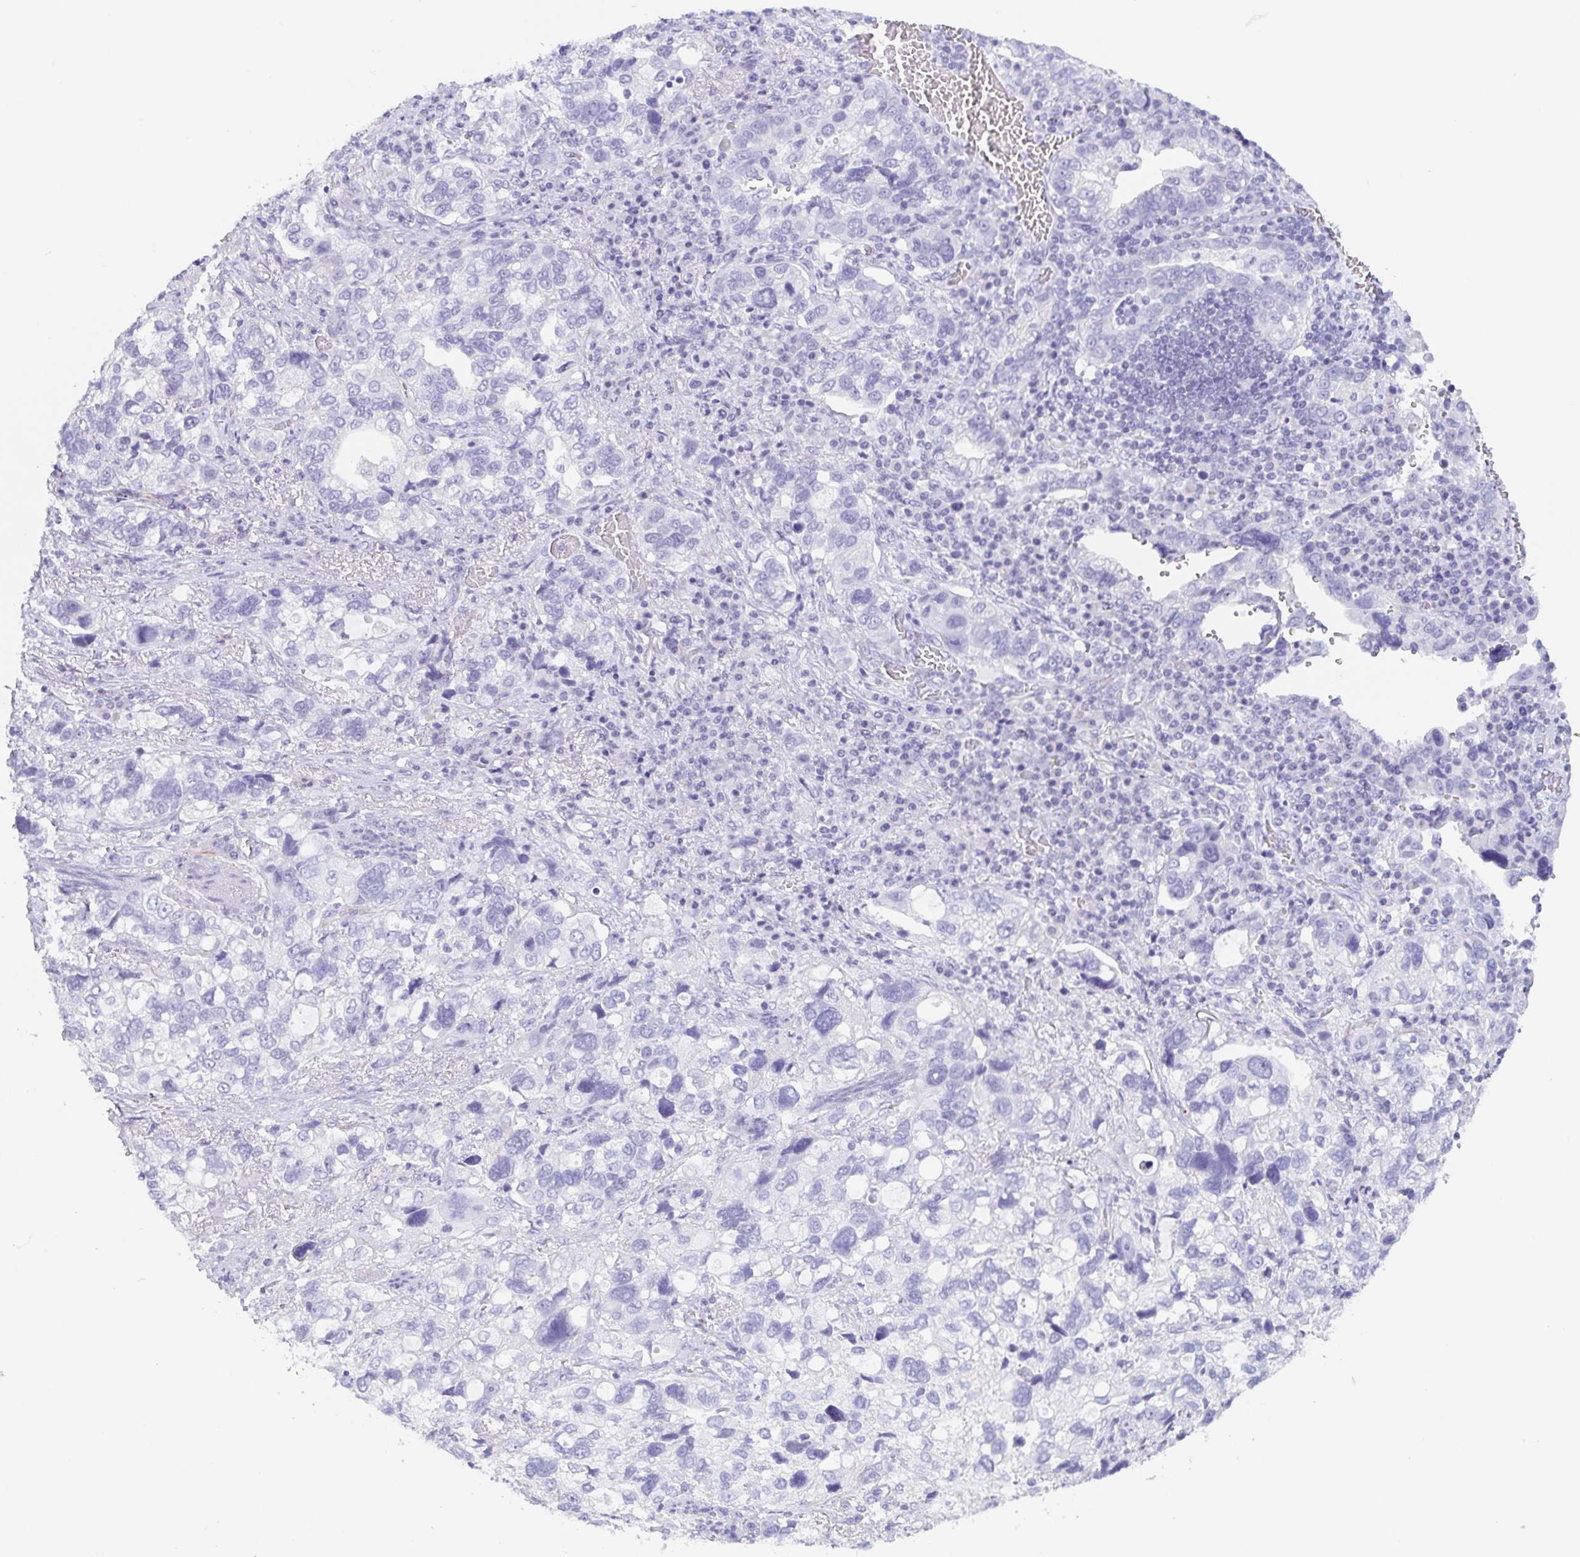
{"staining": {"intensity": "negative", "quantity": "none", "location": "none"}, "tissue": "stomach cancer", "cell_type": "Tumor cells", "image_type": "cancer", "snomed": [{"axis": "morphology", "description": "Adenocarcinoma, NOS"}, {"axis": "topography", "description": "Stomach, upper"}], "caption": "Human stomach adenocarcinoma stained for a protein using IHC demonstrates no expression in tumor cells.", "gene": "PRR27", "patient": {"sex": "female", "age": 81}}